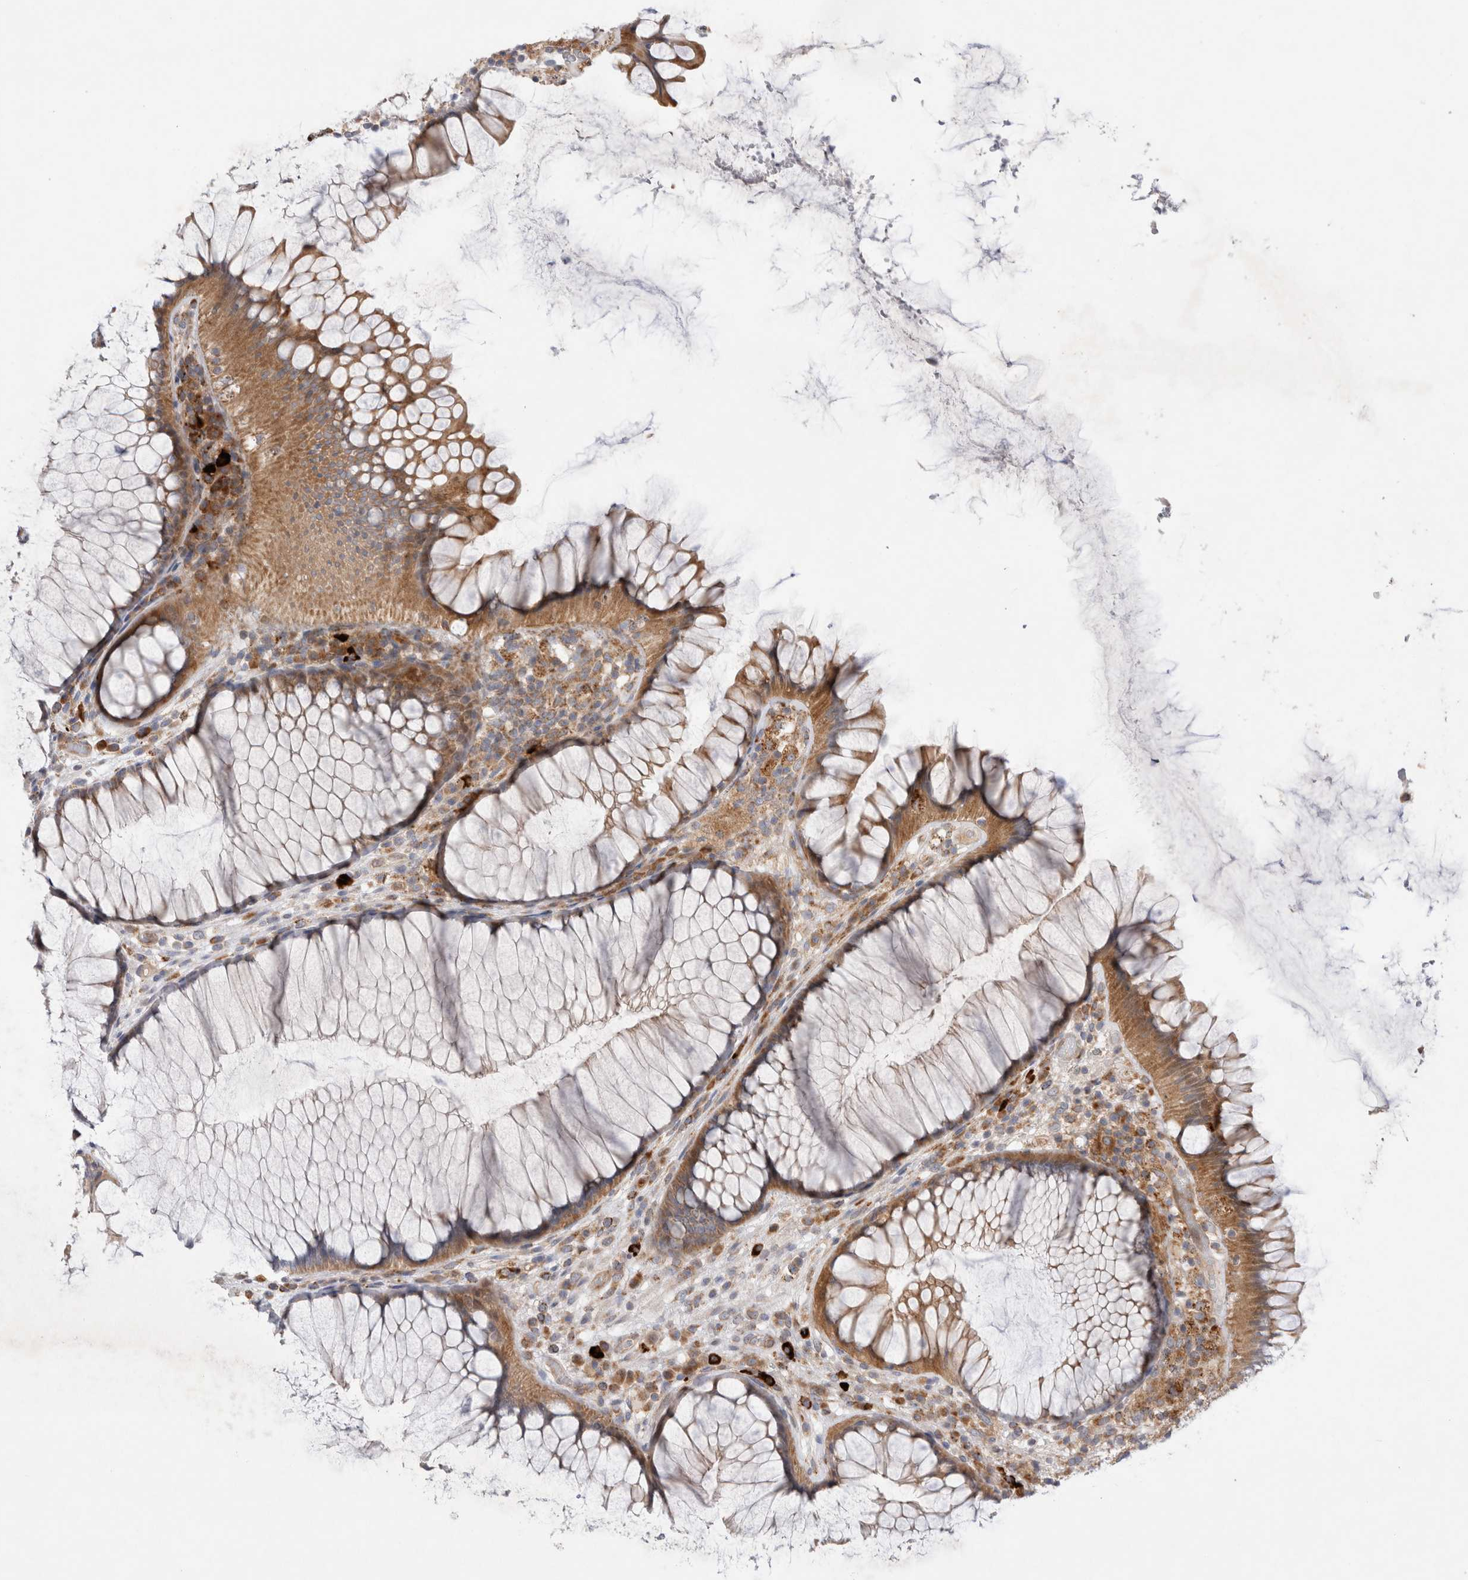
{"staining": {"intensity": "moderate", "quantity": ">75%", "location": "cytoplasmic/membranous"}, "tissue": "rectum", "cell_type": "Glandular cells", "image_type": "normal", "snomed": [{"axis": "morphology", "description": "Normal tissue, NOS"}, {"axis": "topography", "description": "Rectum"}], "caption": "Protein expression analysis of normal rectum shows moderate cytoplasmic/membranous positivity in approximately >75% of glandular cells.", "gene": "TBC1D16", "patient": {"sex": "male", "age": 51}}